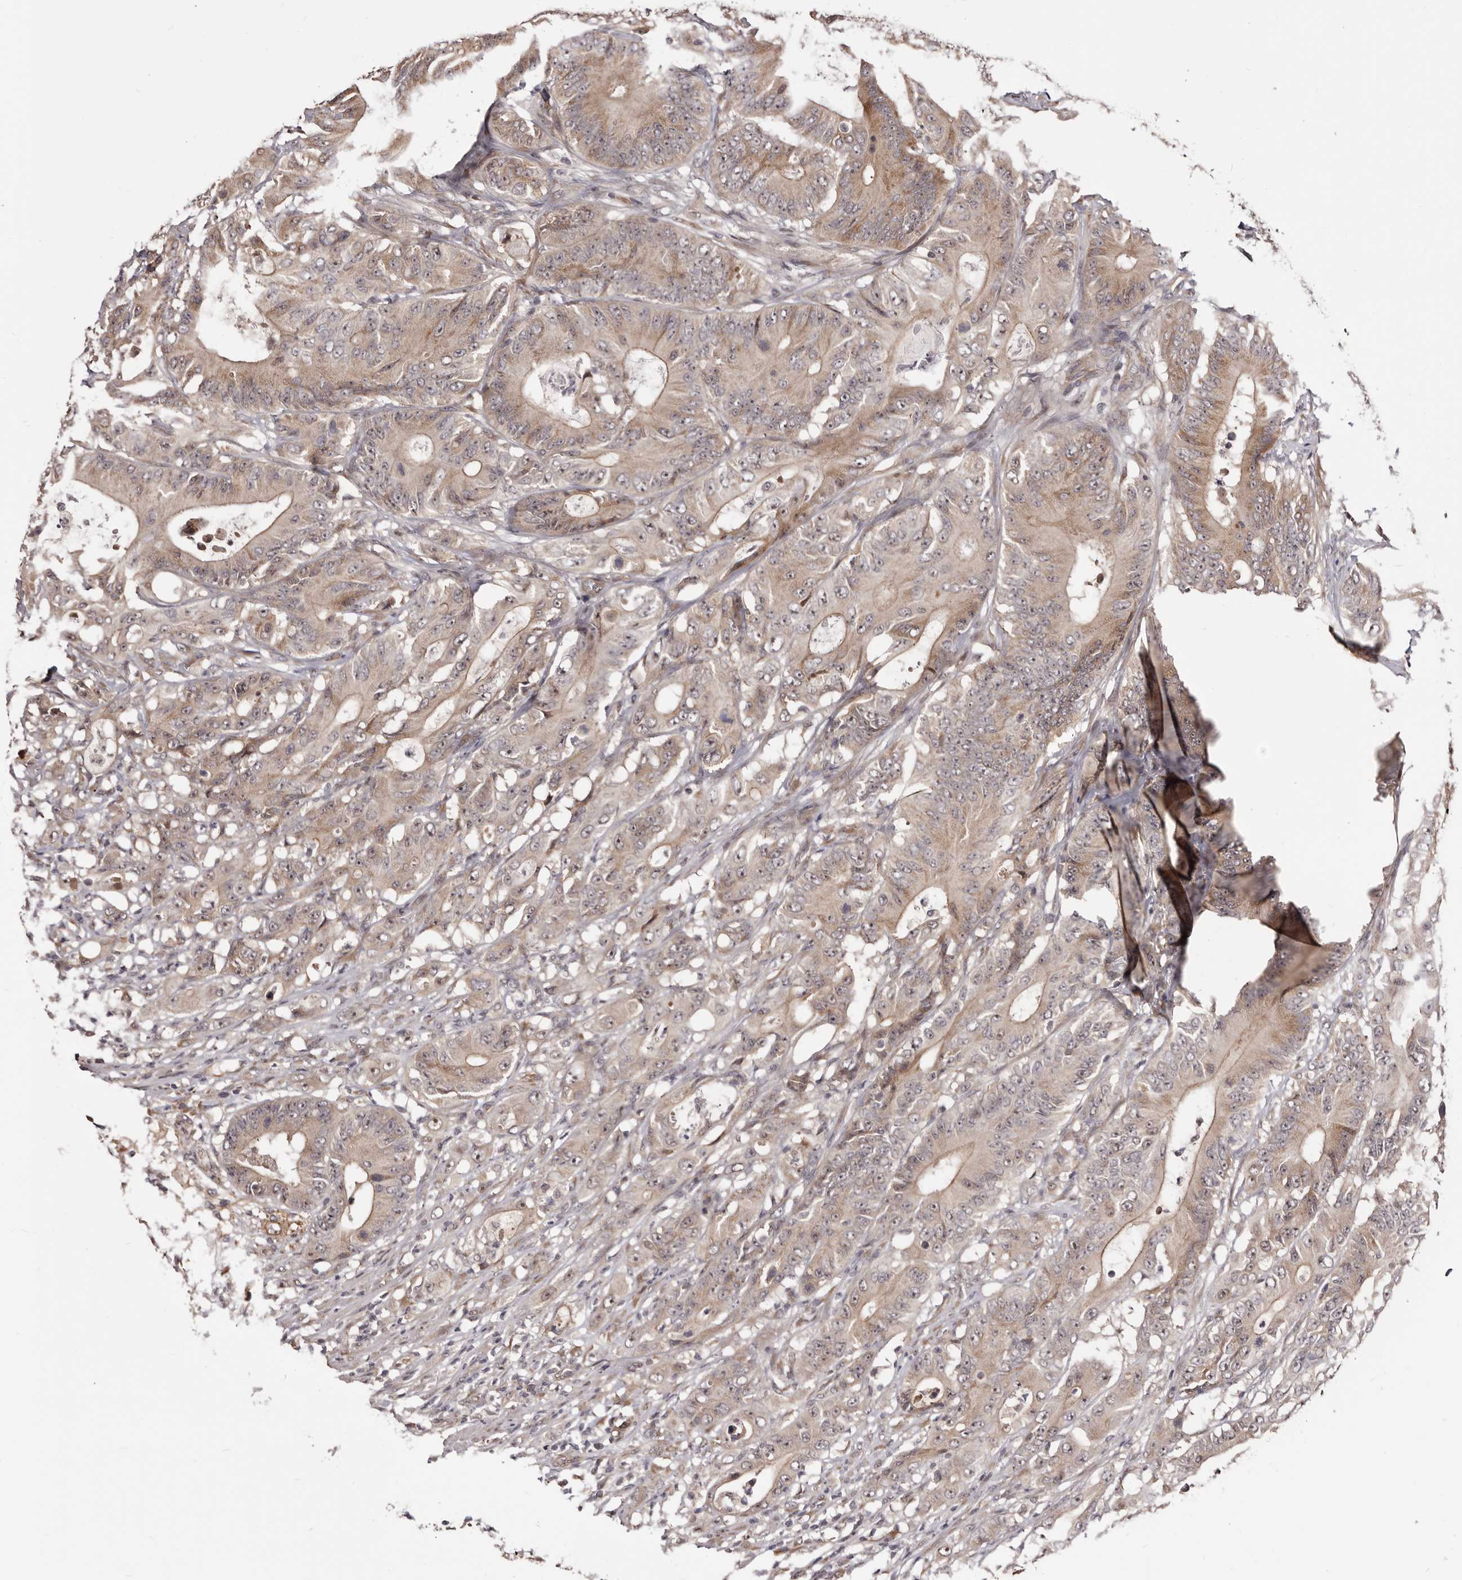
{"staining": {"intensity": "weak", "quantity": ">75%", "location": "cytoplasmic/membranous,nuclear"}, "tissue": "colorectal cancer", "cell_type": "Tumor cells", "image_type": "cancer", "snomed": [{"axis": "morphology", "description": "Adenocarcinoma, NOS"}, {"axis": "topography", "description": "Colon"}], "caption": "Colorectal adenocarcinoma was stained to show a protein in brown. There is low levels of weak cytoplasmic/membranous and nuclear staining in about >75% of tumor cells. (IHC, brightfield microscopy, high magnification).", "gene": "NOL12", "patient": {"sex": "male", "age": 83}}